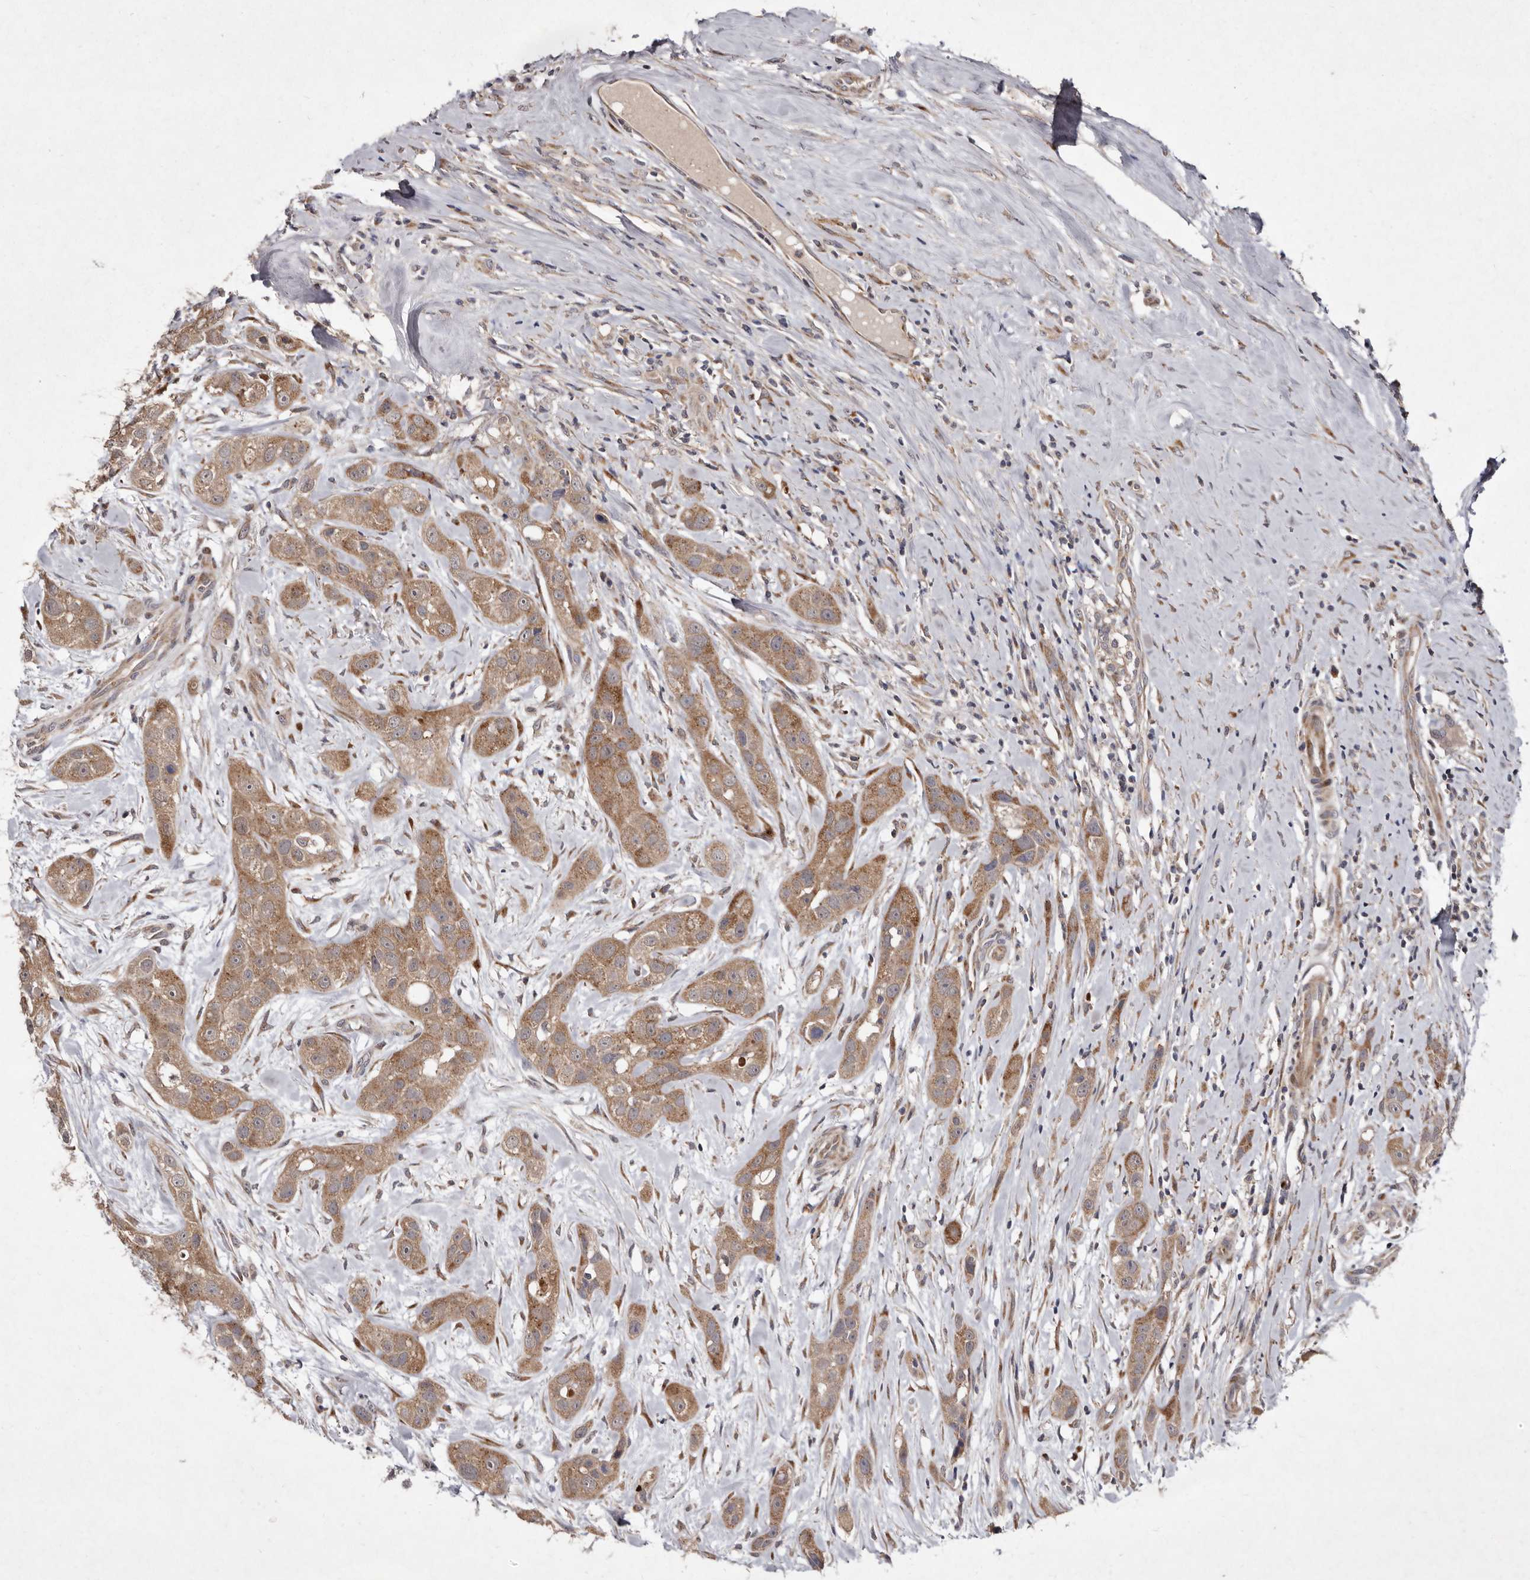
{"staining": {"intensity": "moderate", "quantity": ">75%", "location": "cytoplasmic/membranous"}, "tissue": "head and neck cancer", "cell_type": "Tumor cells", "image_type": "cancer", "snomed": [{"axis": "morphology", "description": "Normal tissue, NOS"}, {"axis": "morphology", "description": "Squamous cell carcinoma, NOS"}, {"axis": "topography", "description": "Skeletal muscle"}, {"axis": "topography", "description": "Head-Neck"}], "caption": "Protein expression analysis of human head and neck cancer reveals moderate cytoplasmic/membranous expression in approximately >75% of tumor cells.", "gene": "FLAD1", "patient": {"sex": "male", "age": 51}}